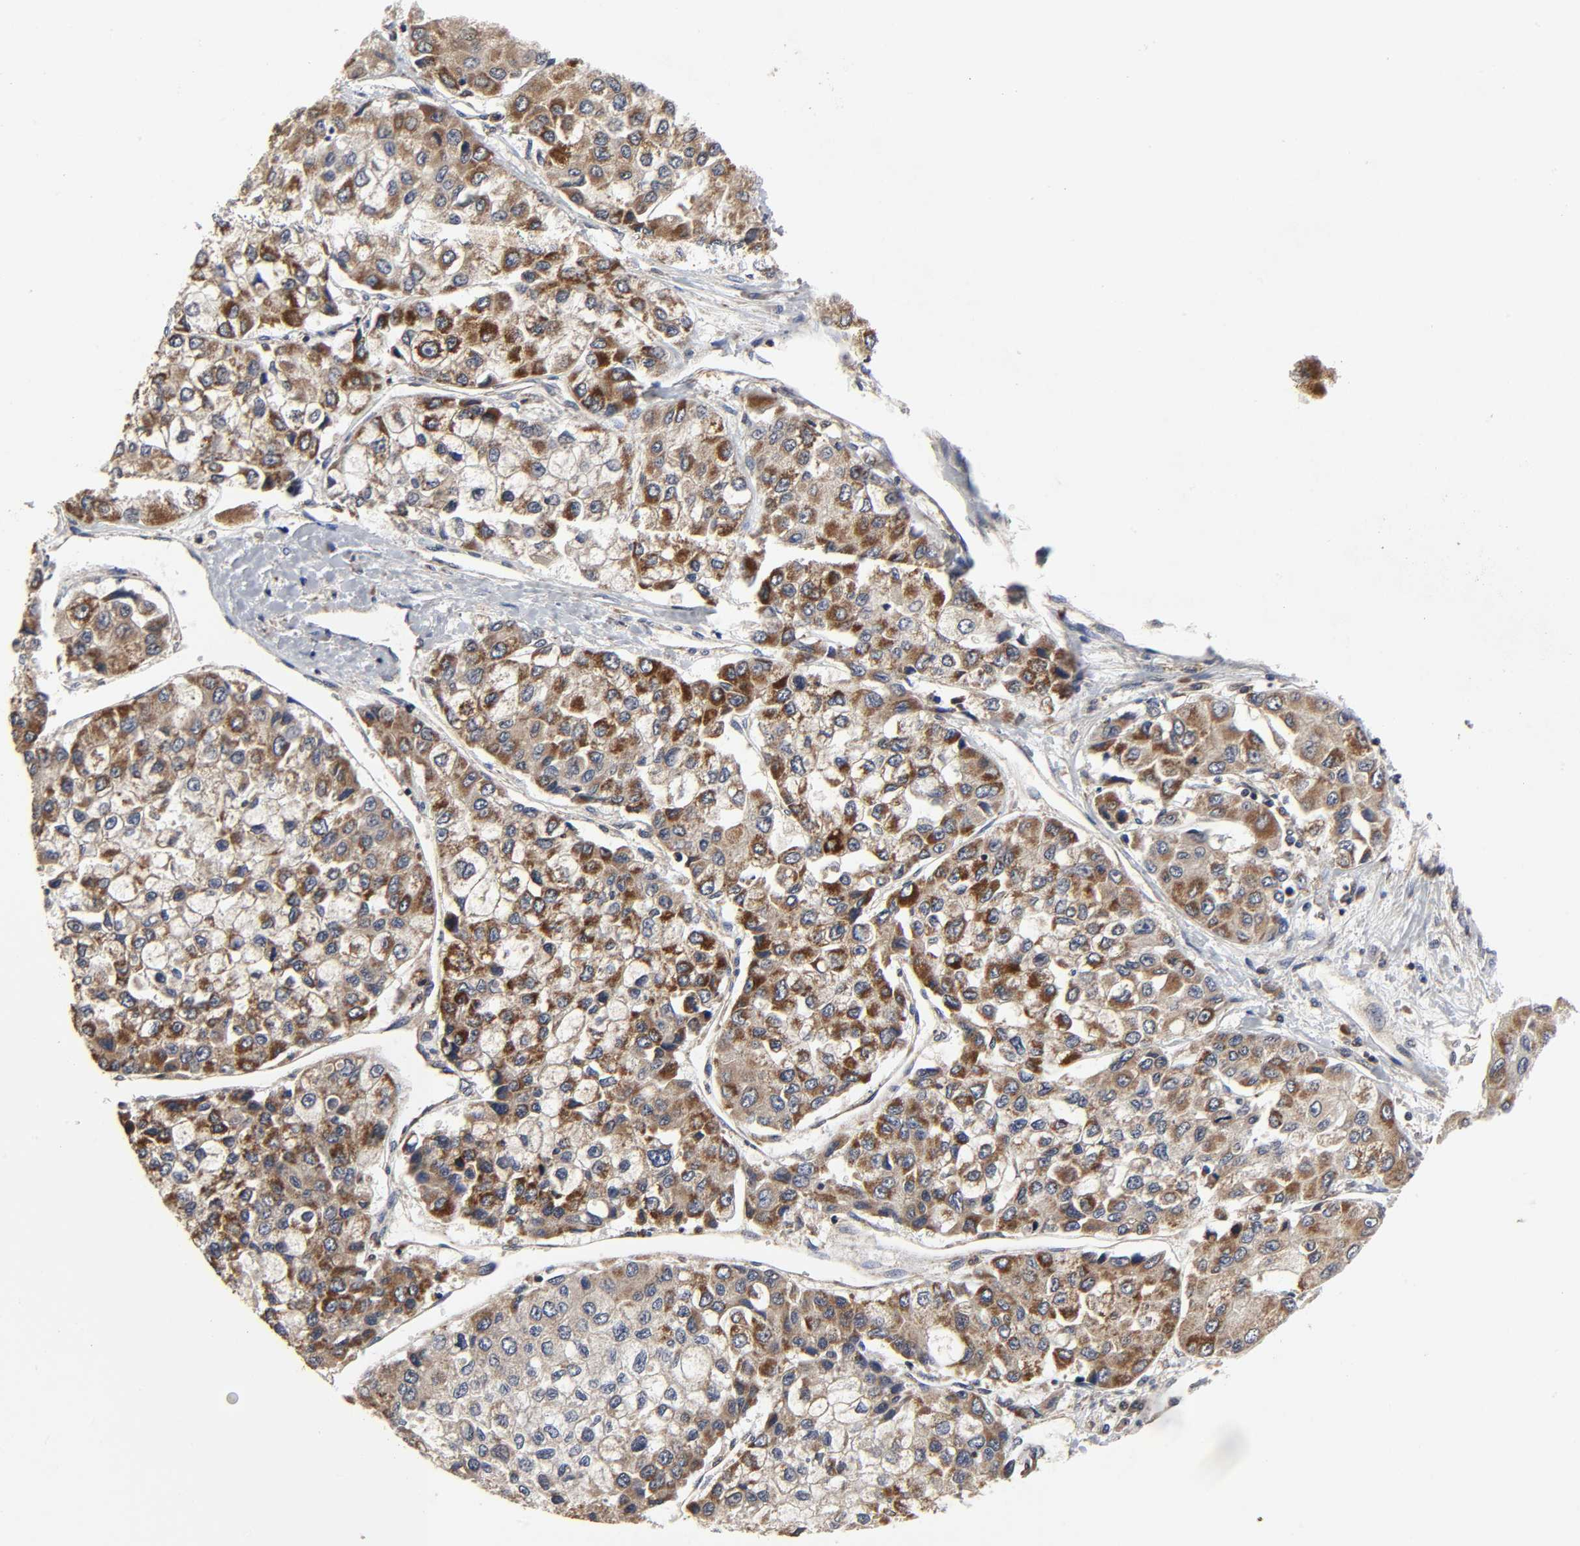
{"staining": {"intensity": "moderate", "quantity": ">75%", "location": "cytoplasmic/membranous"}, "tissue": "liver cancer", "cell_type": "Tumor cells", "image_type": "cancer", "snomed": [{"axis": "morphology", "description": "Carcinoma, Hepatocellular, NOS"}, {"axis": "topography", "description": "Liver"}], "caption": "Immunohistochemical staining of liver cancer exhibits medium levels of moderate cytoplasmic/membranous expression in approximately >75% of tumor cells. The staining was performed using DAB (3,3'-diaminobenzidine) to visualize the protein expression in brown, while the nuclei were stained in blue with hematoxylin (Magnification: 20x).", "gene": "COX6B1", "patient": {"sex": "female", "age": 66}}